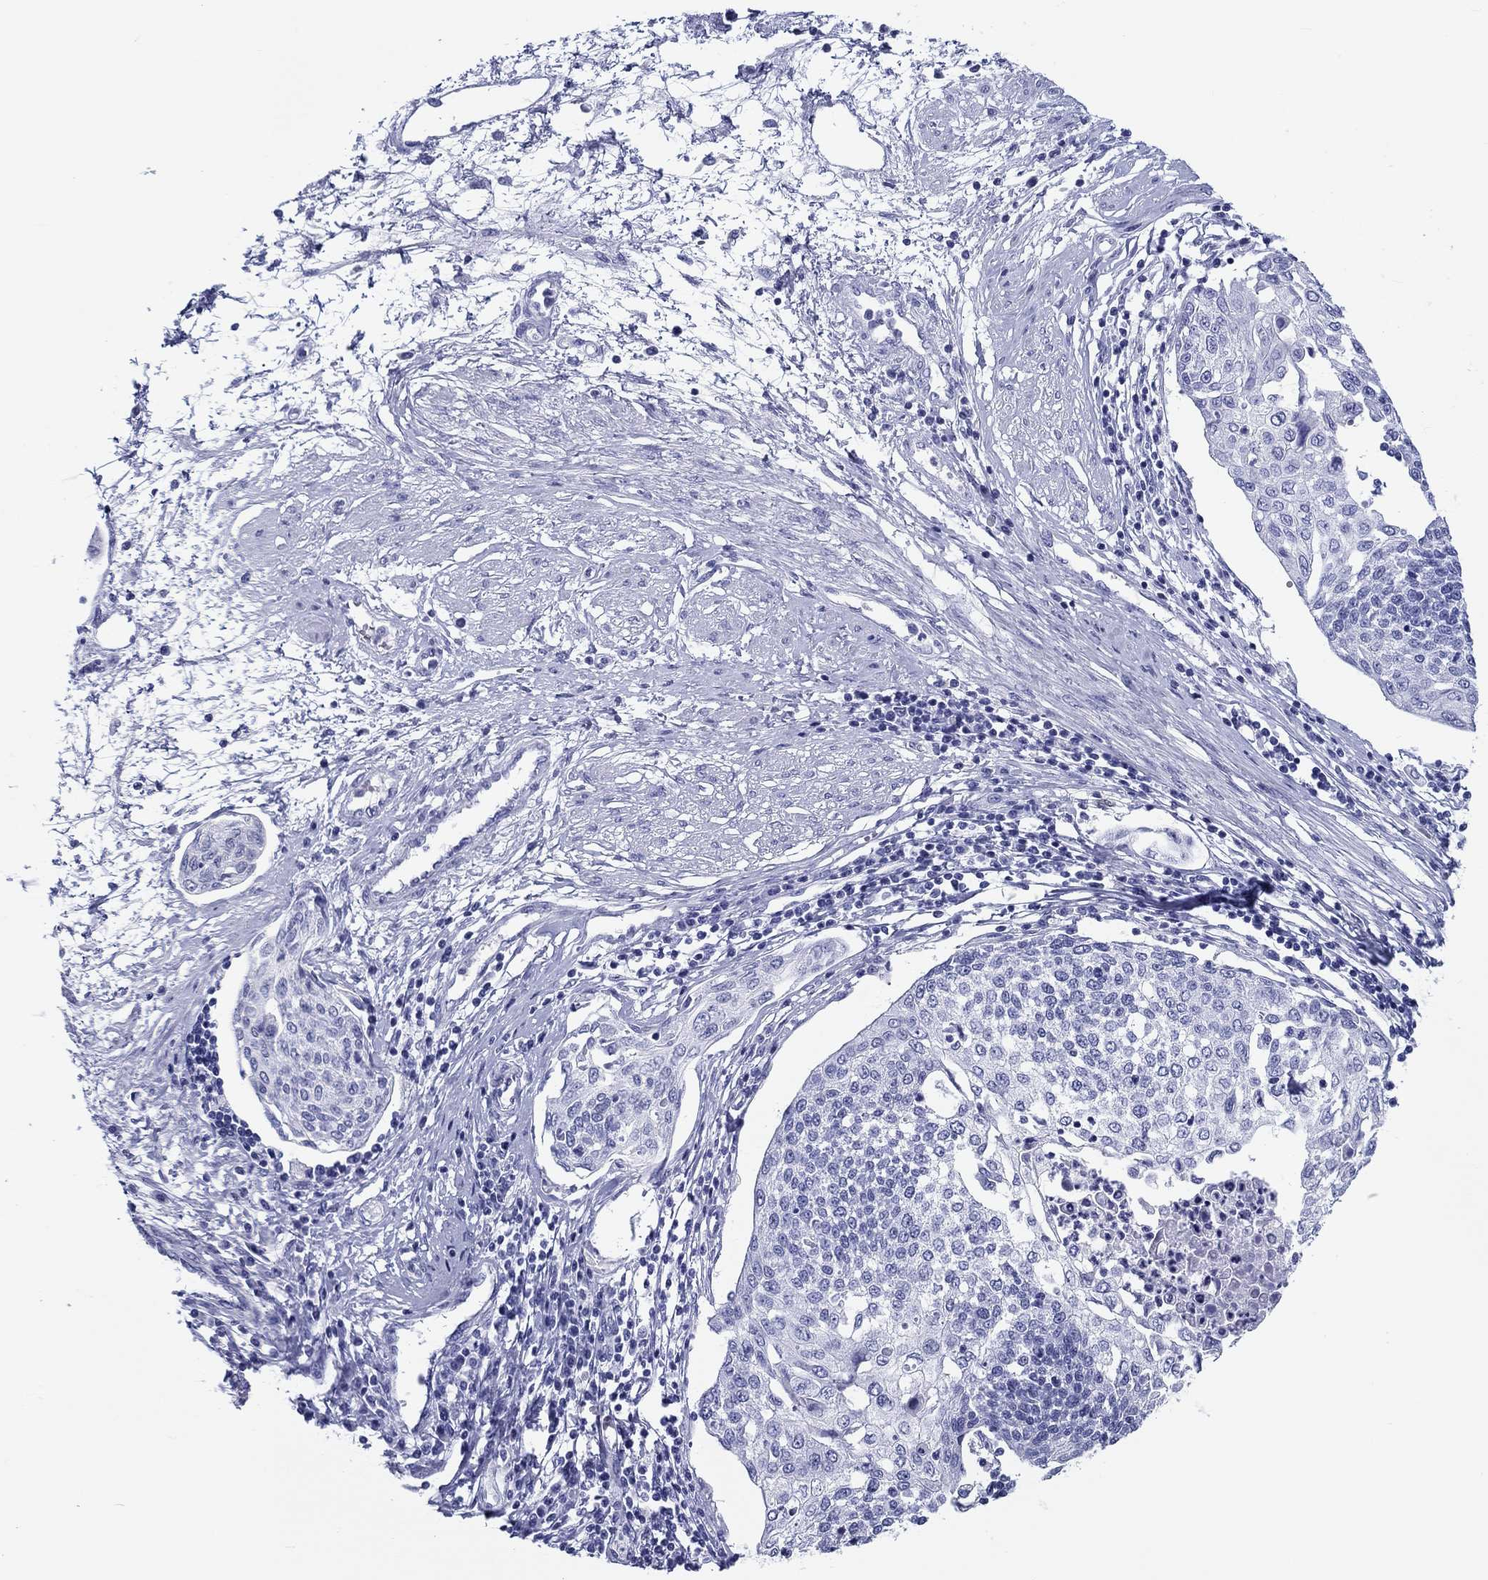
{"staining": {"intensity": "negative", "quantity": "none", "location": "none"}, "tissue": "cervical cancer", "cell_type": "Tumor cells", "image_type": "cancer", "snomed": [{"axis": "morphology", "description": "Squamous cell carcinoma, NOS"}, {"axis": "topography", "description": "Cervix"}], "caption": "High magnification brightfield microscopy of cervical cancer stained with DAB (brown) and counterstained with hematoxylin (blue): tumor cells show no significant positivity.", "gene": "H1-1", "patient": {"sex": "female", "age": 34}}